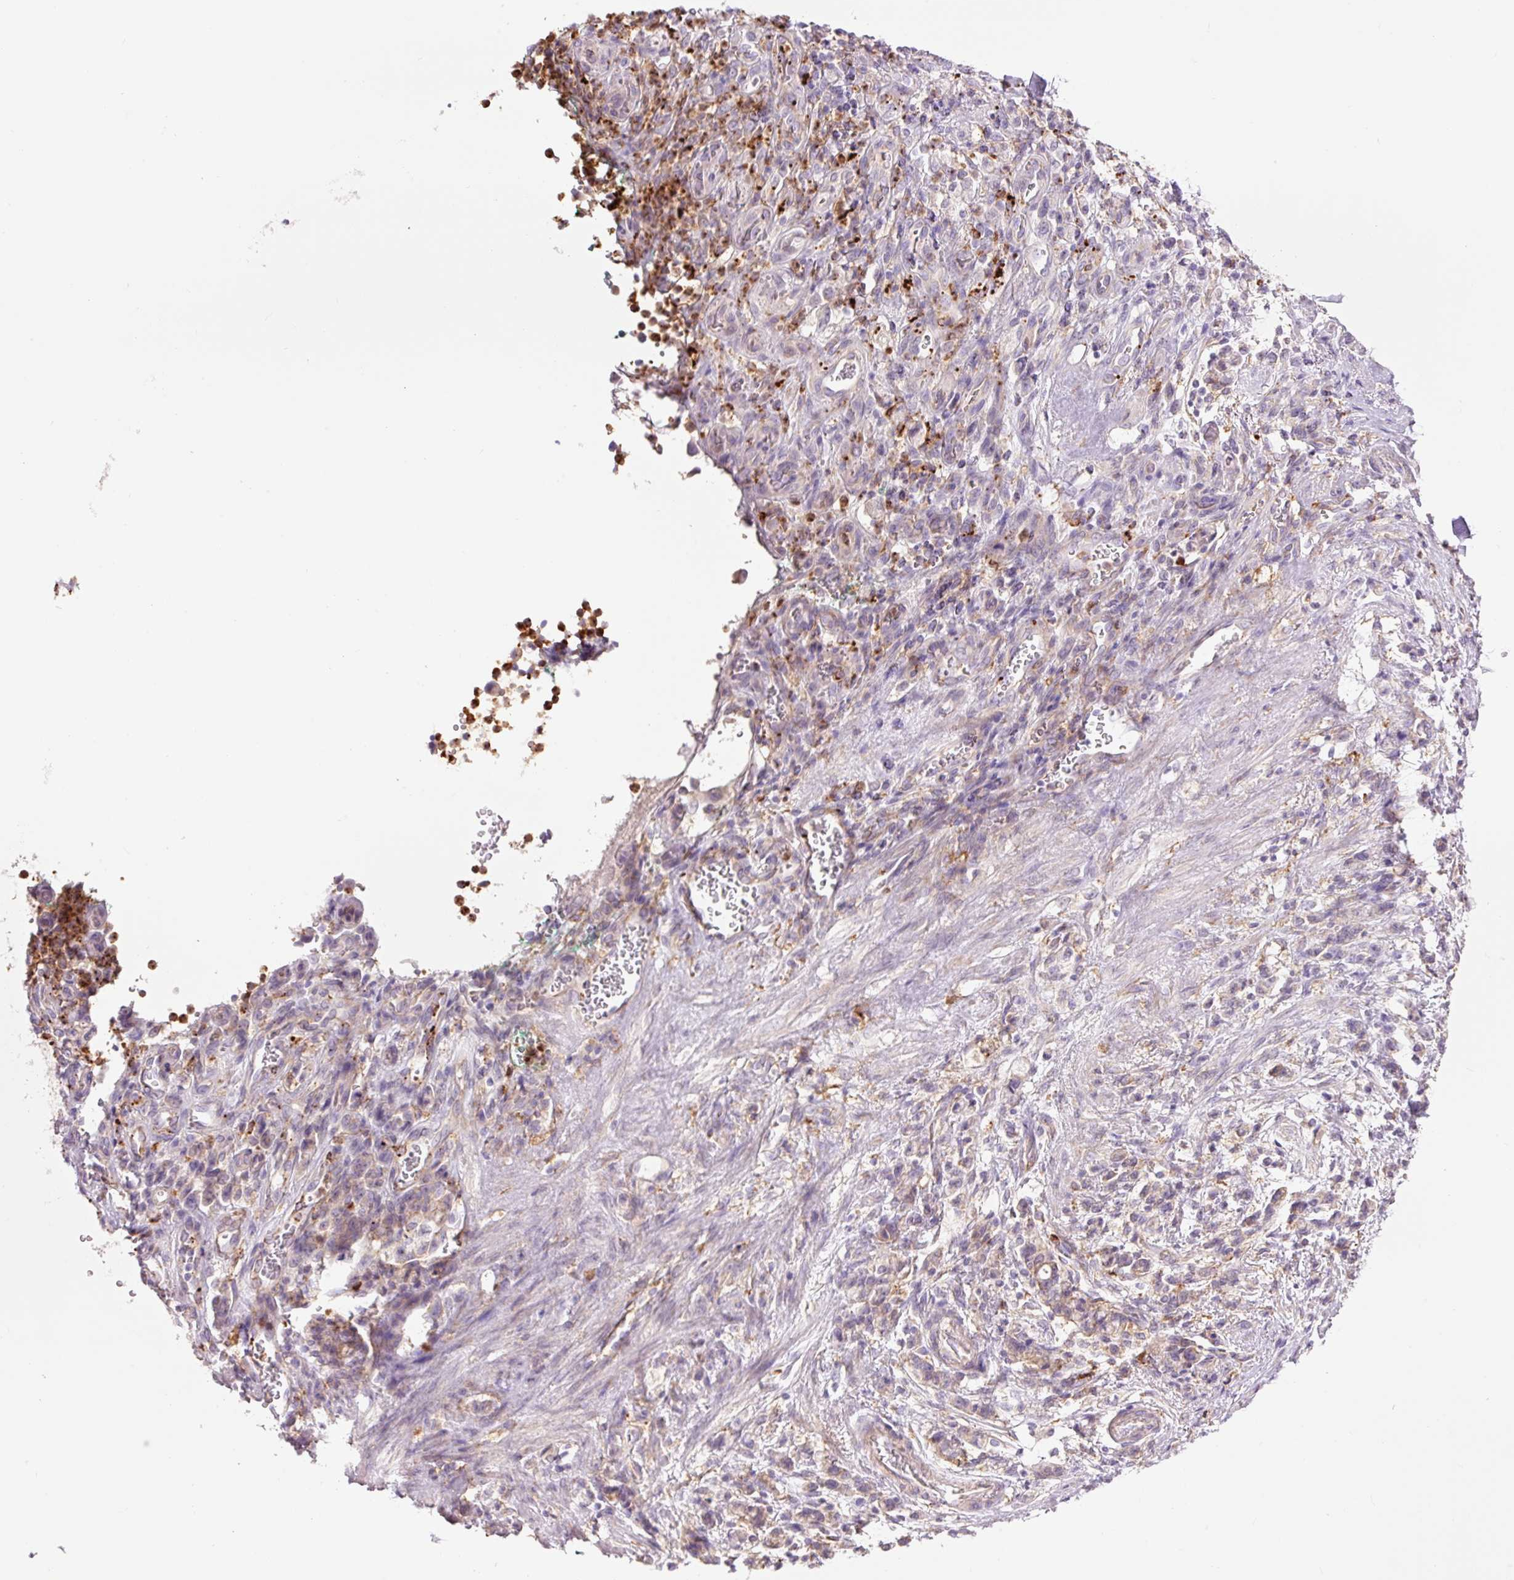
{"staining": {"intensity": "weak", "quantity": "<25%", "location": "cytoplasmic/membranous"}, "tissue": "stomach cancer", "cell_type": "Tumor cells", "image_type": "cancer", "snomed": [{"axis": "morphology", "description": "Adenocarcinoma, NOS"}, {"axis": "topography", "description": "Stomach"}], "caption": "Immunohistochemical staining of stomach cancer (adenocarcinoma) shows no significant expression in tumor cells. (DAB immunohistochemistry (IHC) with hematoxylin counter stain).", "gene": "SH2D6", "patient": {"sex": "male", "age": 77}}